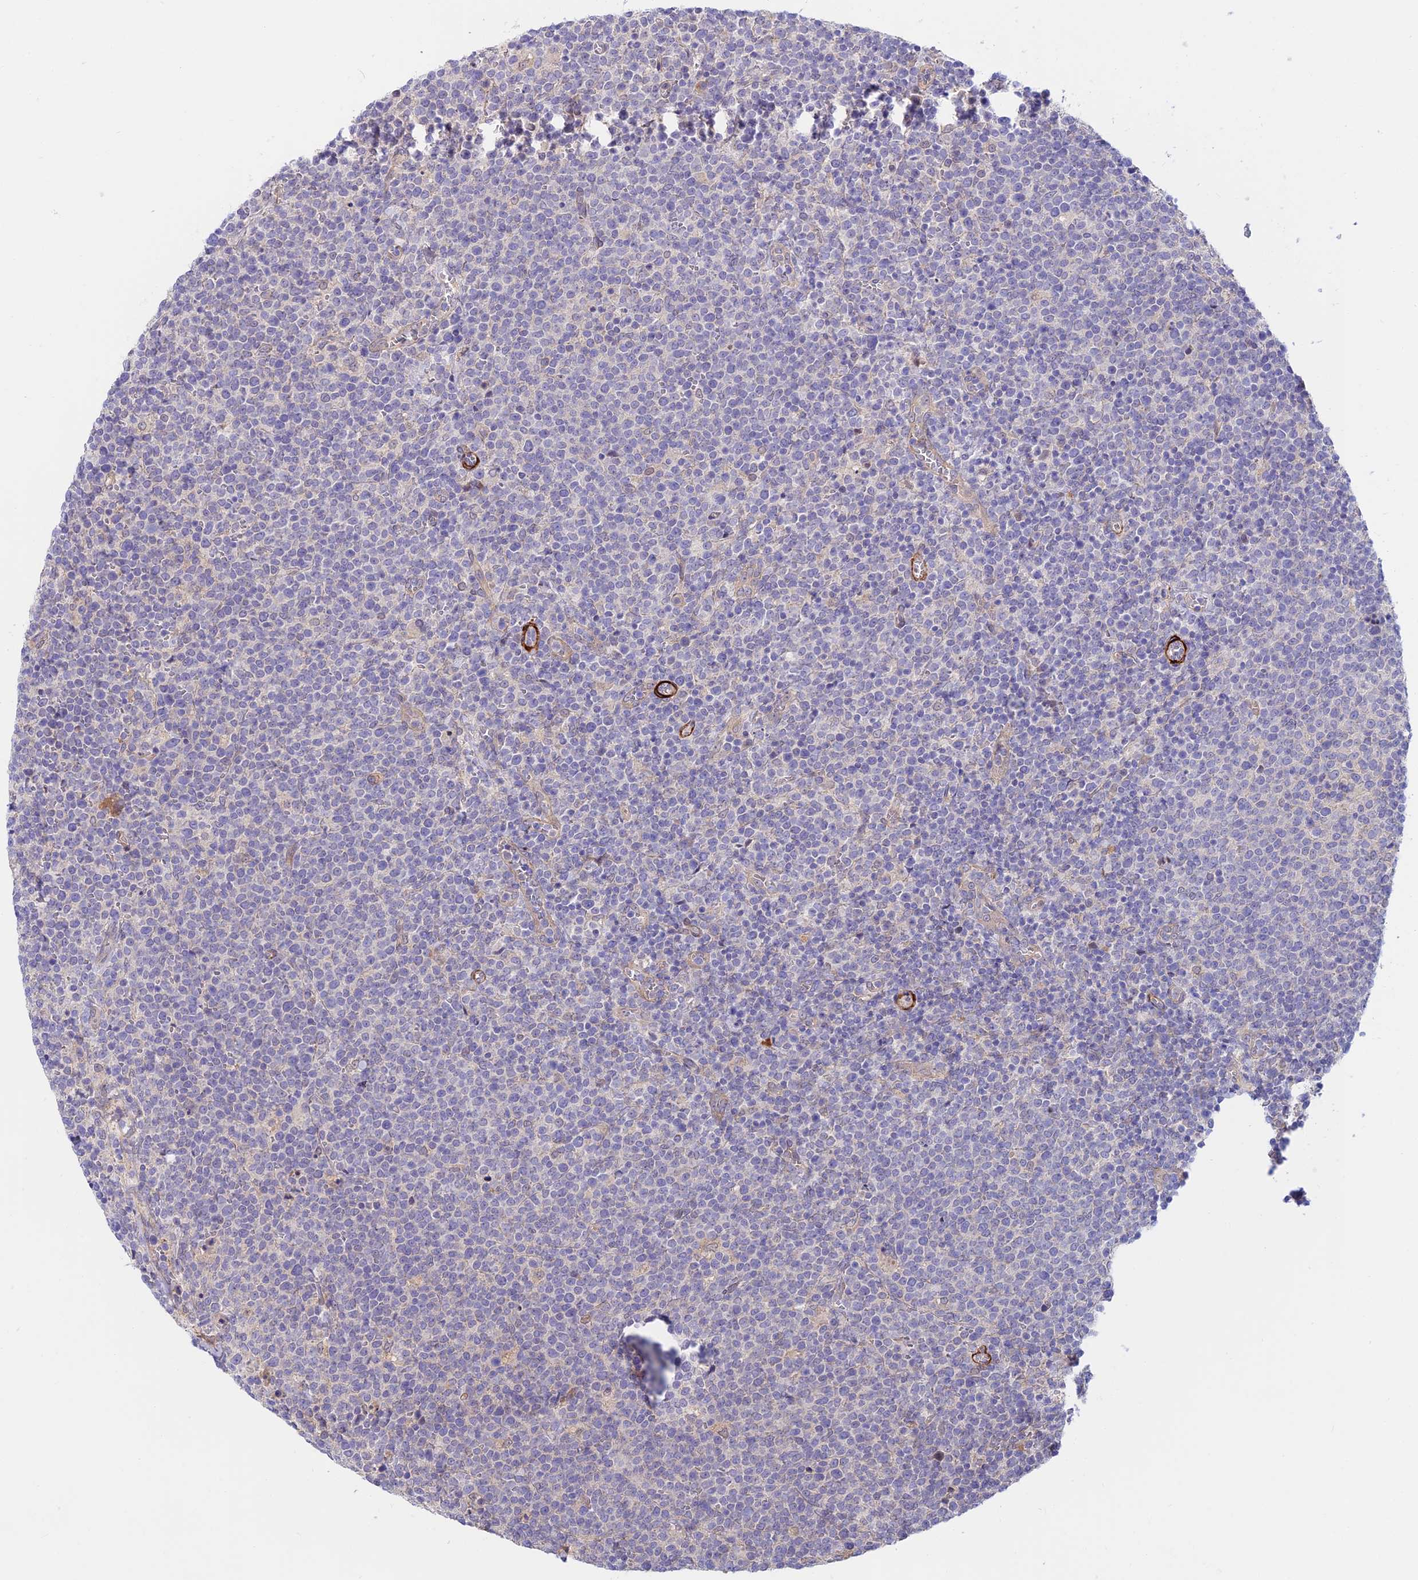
{"staining": {"intensity": "negative", "quantity": "none", "location": "none"}, "tissue": "lymphoma", "cell_type": "Tumor cells", "image_type": "cancer", "snomed": [{"axis": "morphology", "description": "Malignant lymphoma, non-Hodgkin's type, High grade"}, {"axis": "topography", "description": "Lymph node"}], "caption": "This is an IHC image of high-grade malignant lymphoma, non-Hodgkin's type. There is no expression in tumor cells.", "gene": "ANKRD50", "patient": {"sex": "male", "age": 61}}